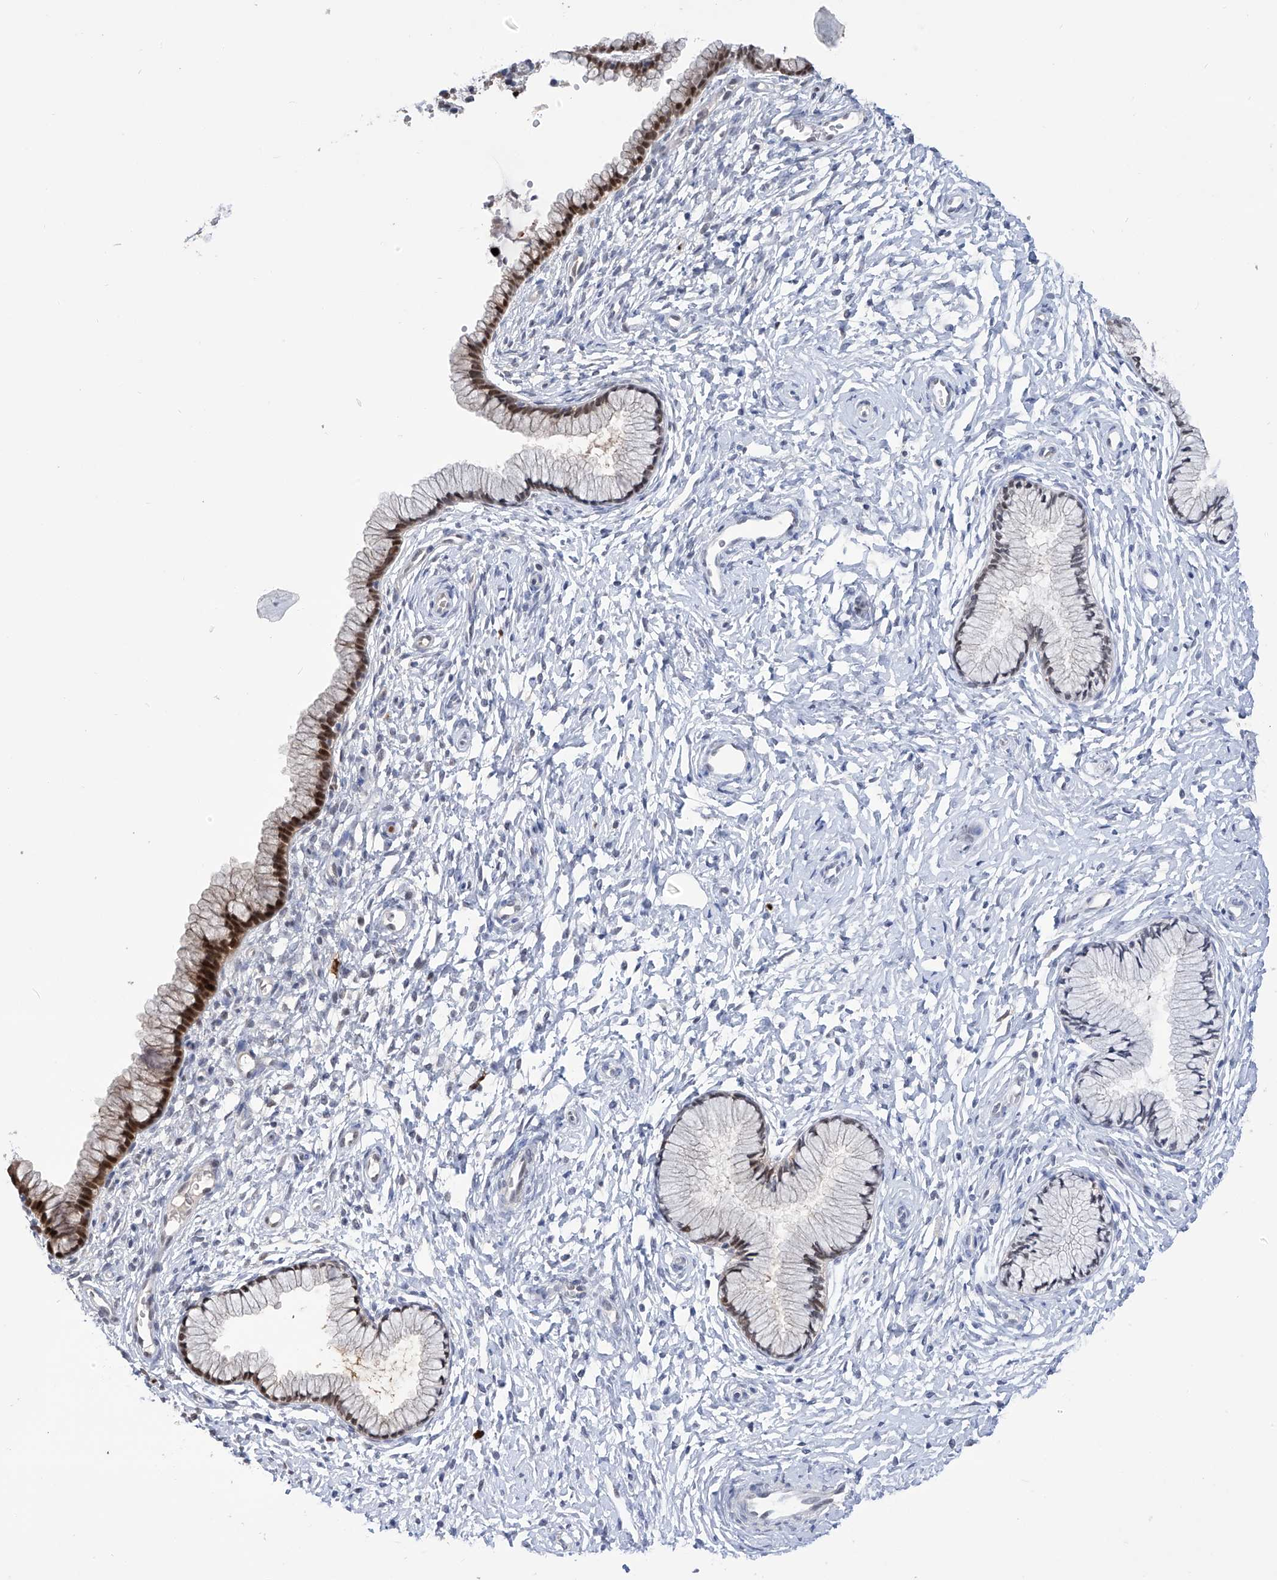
{"staining": {"intensity": "moderate", "quantity": "25%-75%", "location": "nuclear"}, "tissue": "cervix", "cell_type": "Glandular cells", "image_type": "normal", "snomed": [{"axis": "morphology", "description": "Normal tissue, NOS"}, {"axis": "topography", "description": "Cervix"}], "caption": "Immunohistochemistry photomicrograph of benign cervix: human cervix stained using IHC shows medium levels of moderate protein expression localized specifically in the nuclear of glandular cells, appearing as a nuclear brown color.", "gene": "PHF20", "patient": {"sex": "female", "age": 33}}